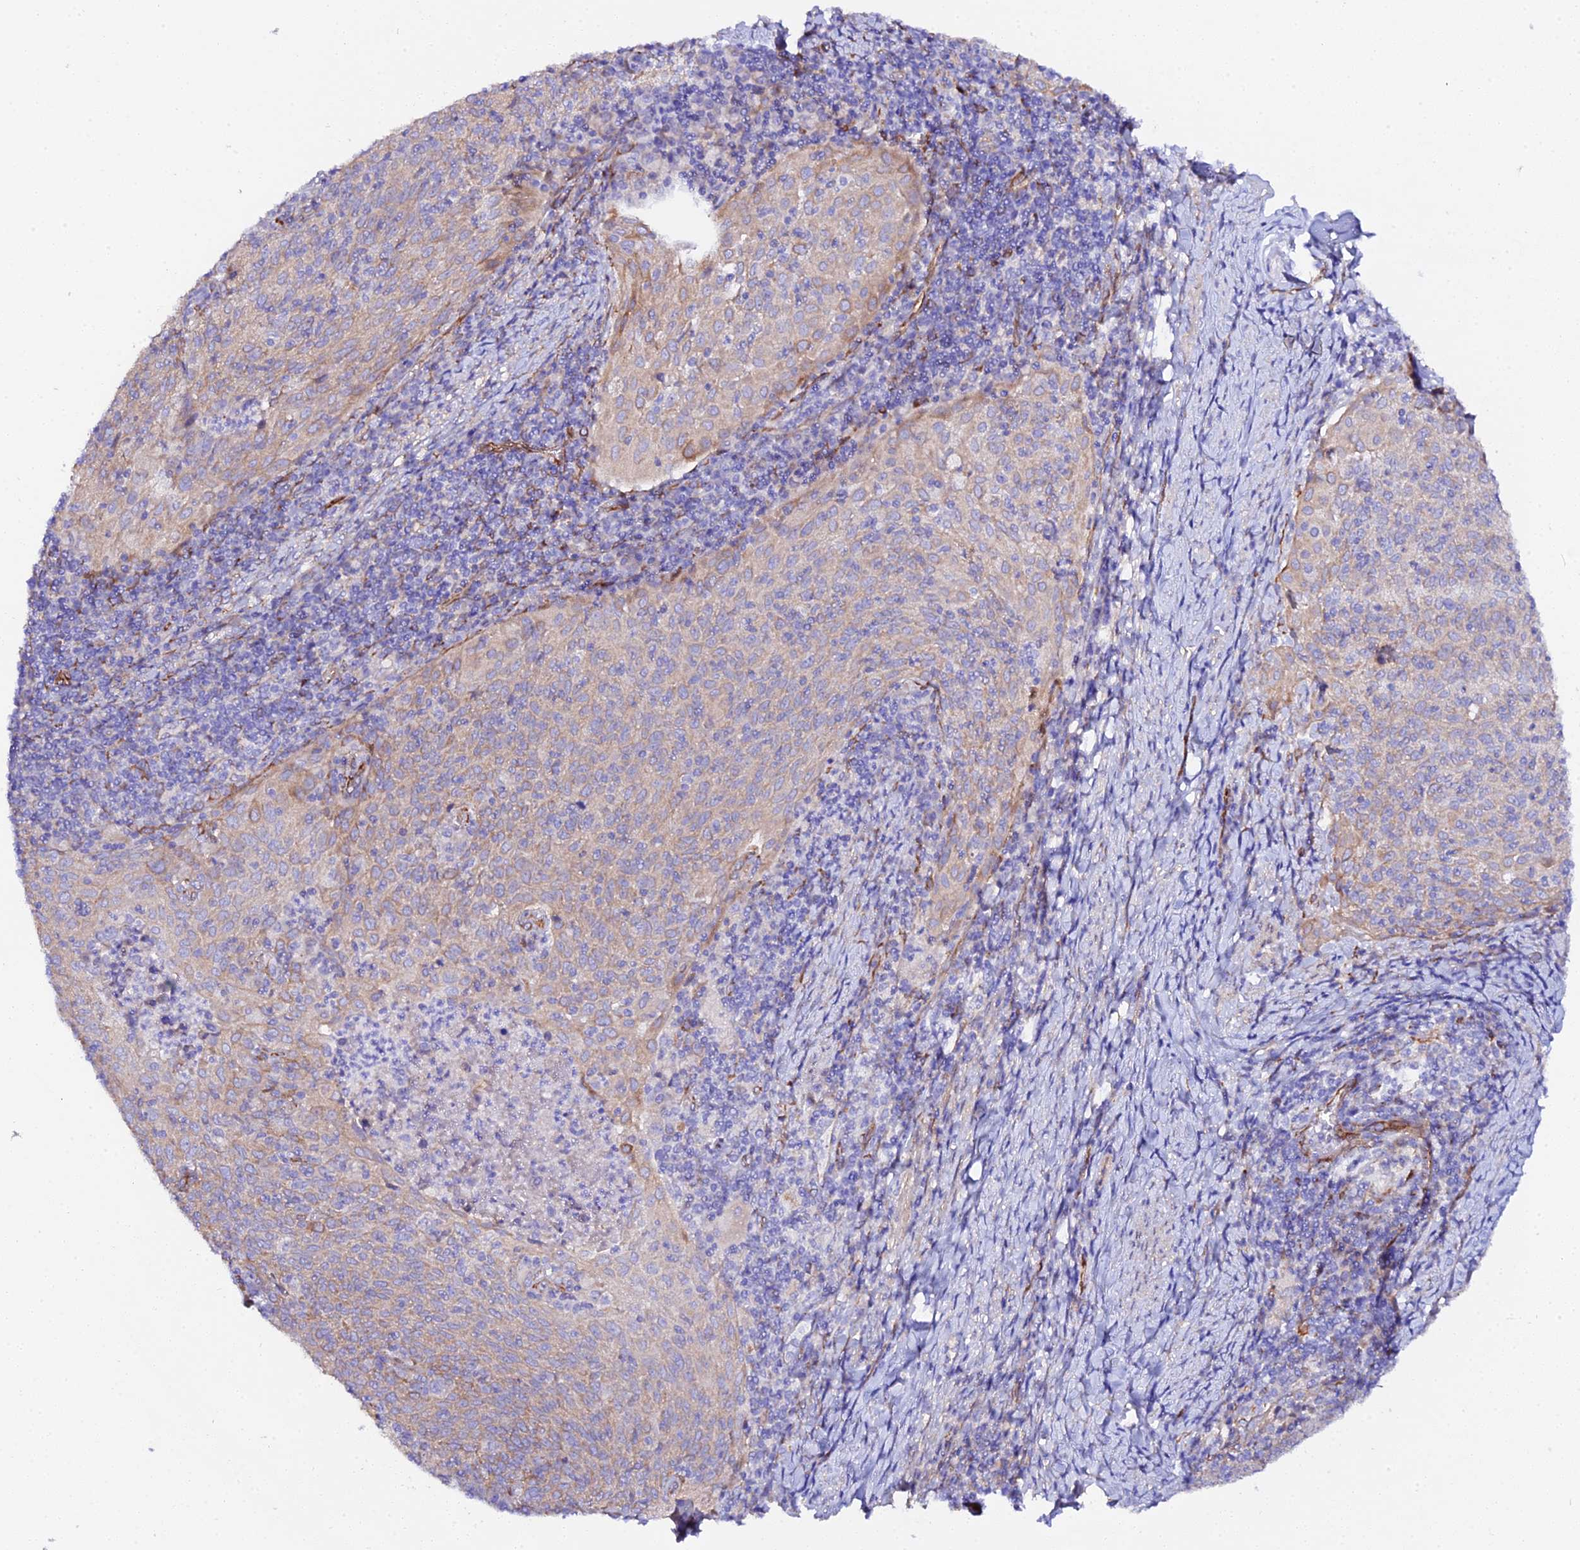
{"staining": {"intensity": "weak", "quantity": "<25%", "location": "cytoplasmic/membranous"}, "tissue": "cervical cancer", "cell_type": "Tumor cells", "image_type": "cancer", "snomed": [{"axis": "morphology", "description": "Squamous cell carcinoma, NOS"}, {"axis": "topography", "description": "Cervix"}], "caption": "Tumor cells show no significant protein staining in cervical cancer (squamous cell carcinoma).", "gene": "CFAP45", "patient": {"sex": "female", "age": 52}}